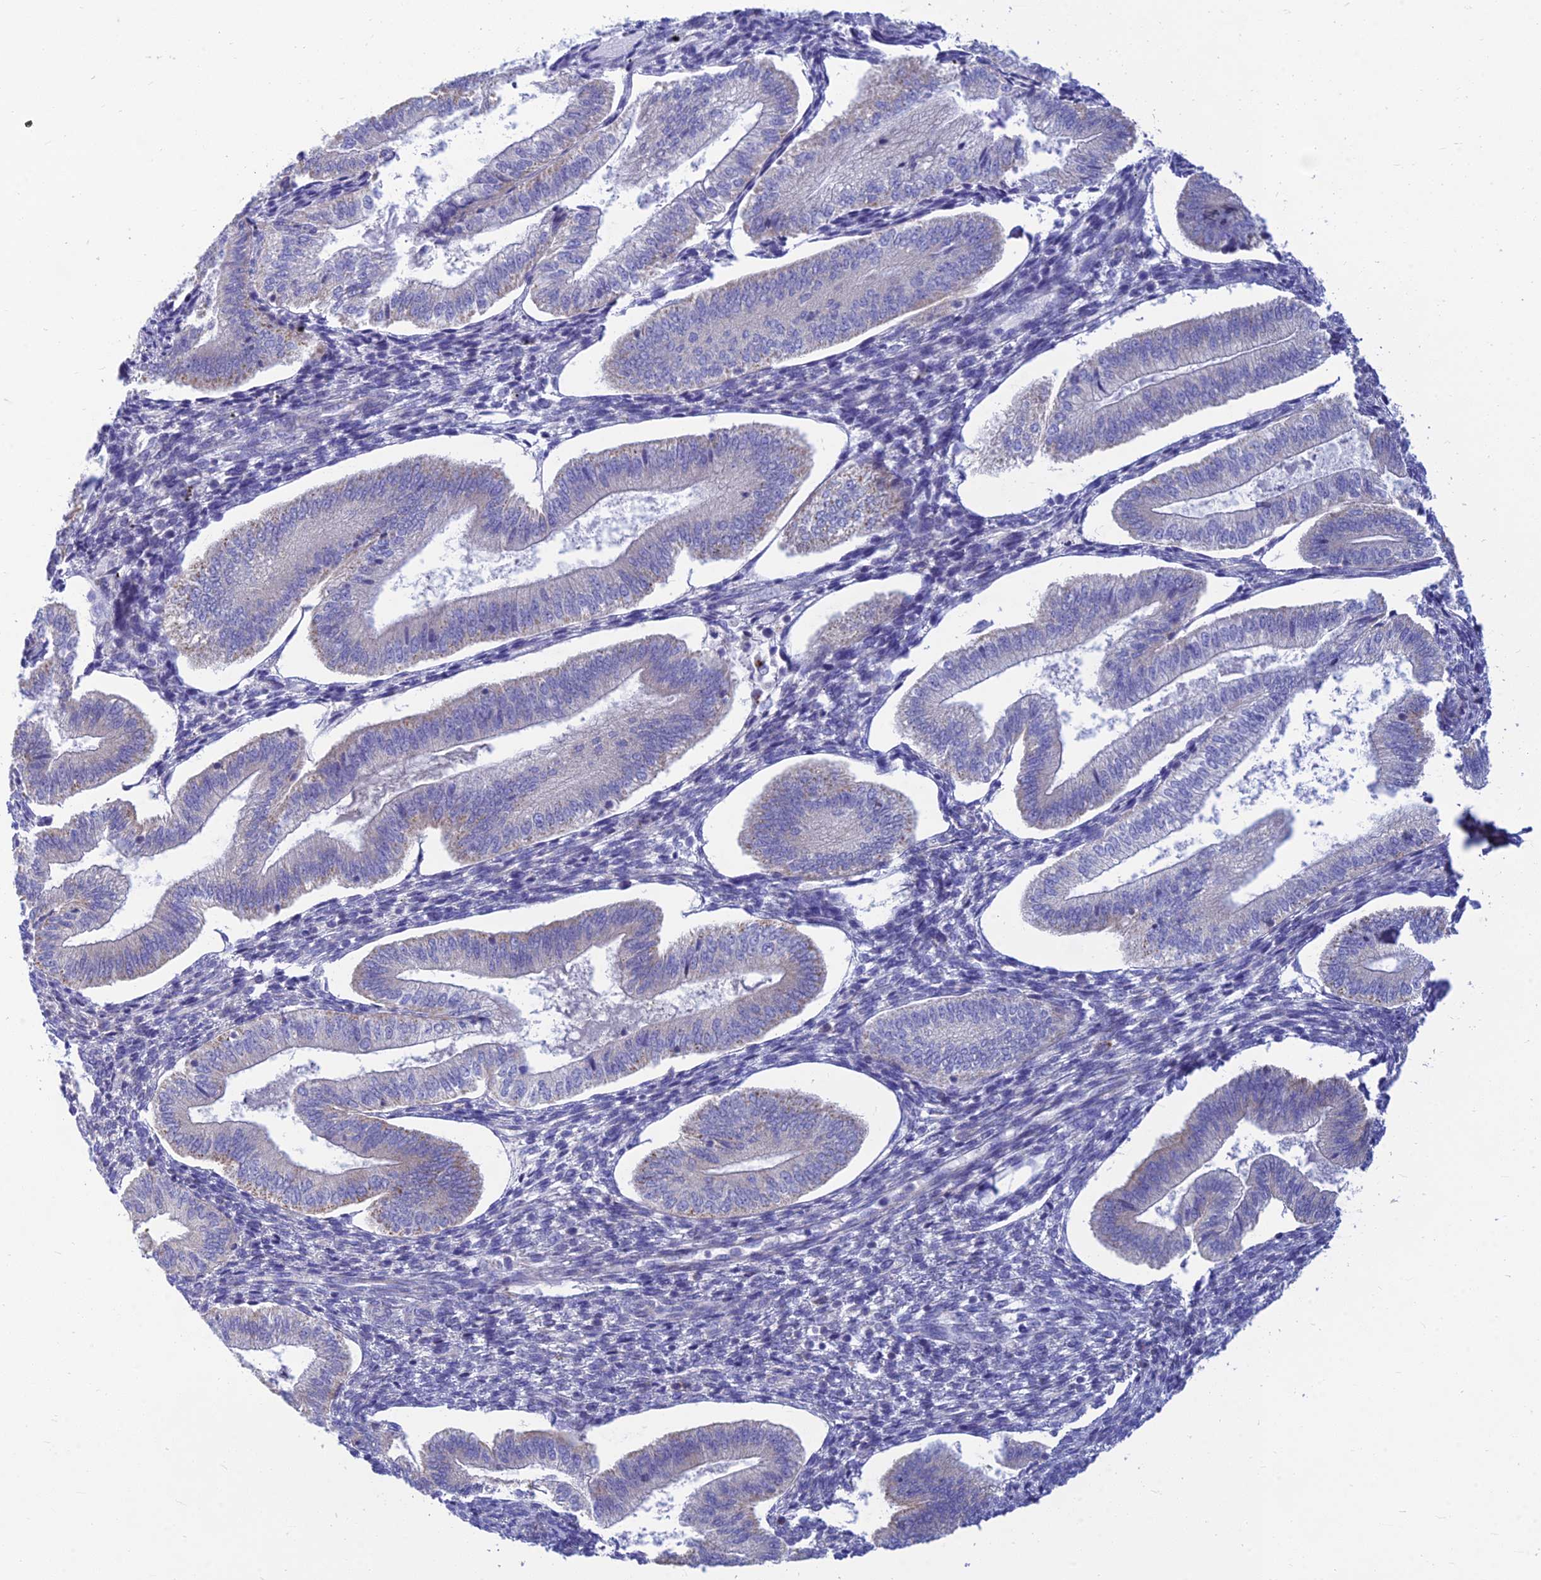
{"staining": {"intensity": "negative", "quantity": "none", "location": "none"}, "tissue": "endometrium", "cell_type": "Cells in endometrial stroma", "image_type": "normal", "snomed": [{"axis": "morphology", "description": "Normal tissue, NOS"}, {"axis": "topography", "description": "Endometrium"}], "caption": "A high-resolution micrograph shows IHC staining of normal endometrium, which displays no significant positivity in cells in endometrial stroma. (Immunohistochemistry, brightfield microscopy, high magnification).", "gene": "TMEM30B", "patient": {"sex": "female", "age": 34}}